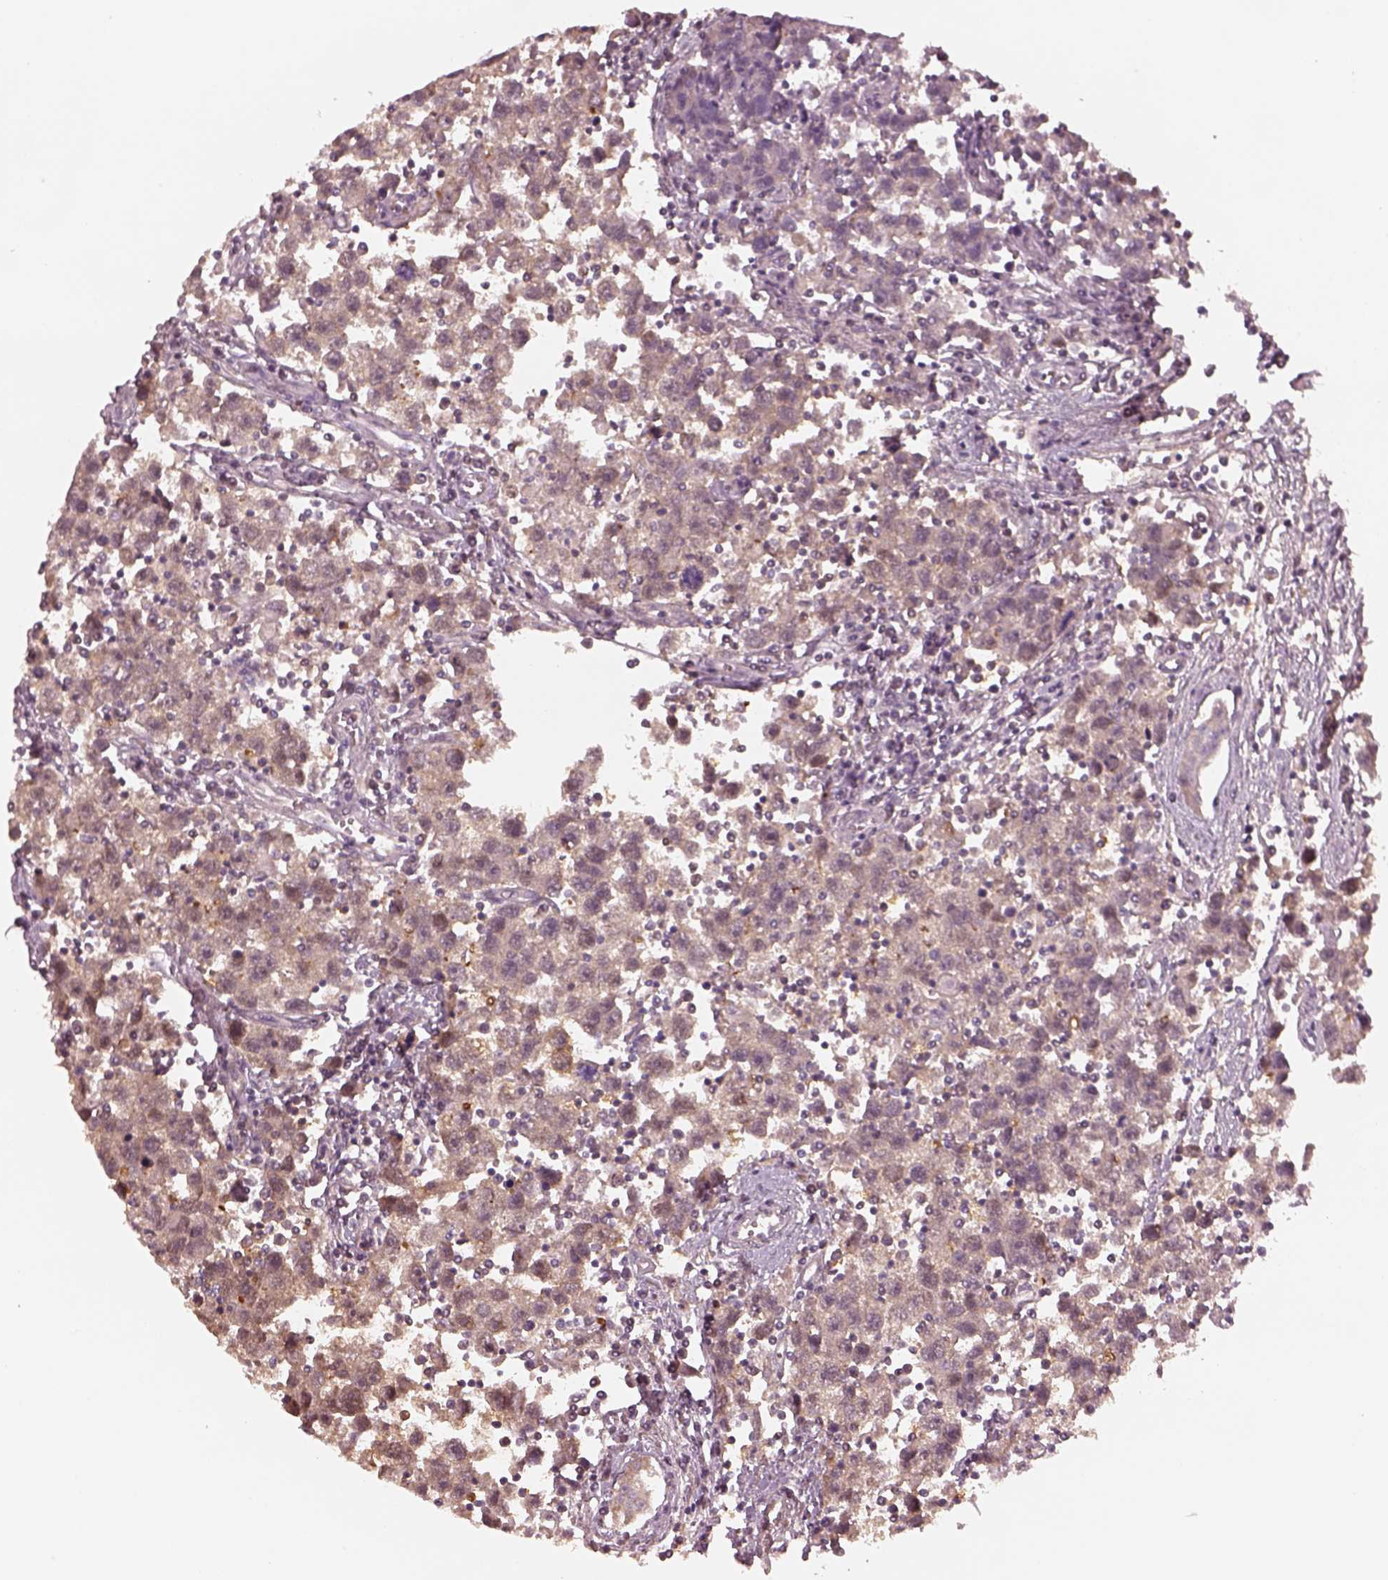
{"staining": {"intensity": "weak", "quantity": ">75%", "location": "cytoplasmic/membranous"}, "tissue": "testis cancer", "cell_type": "Tumor cells", "image_type": "cancer", "snomed": [{"axis": "morphology", "description": "Seminoma, NOS"}, {"axis": "topography", "description": "Testis"}], "caption": "DAB (3,3'-diaminobenzidine) immunohistochemical staining of human testis seminoma reveals weak cytoplasmic/membranous protein expression in approximately >75% of tumor cells.", "gene": "EGR4", "patient": {"sex": "male", "age": 30}}